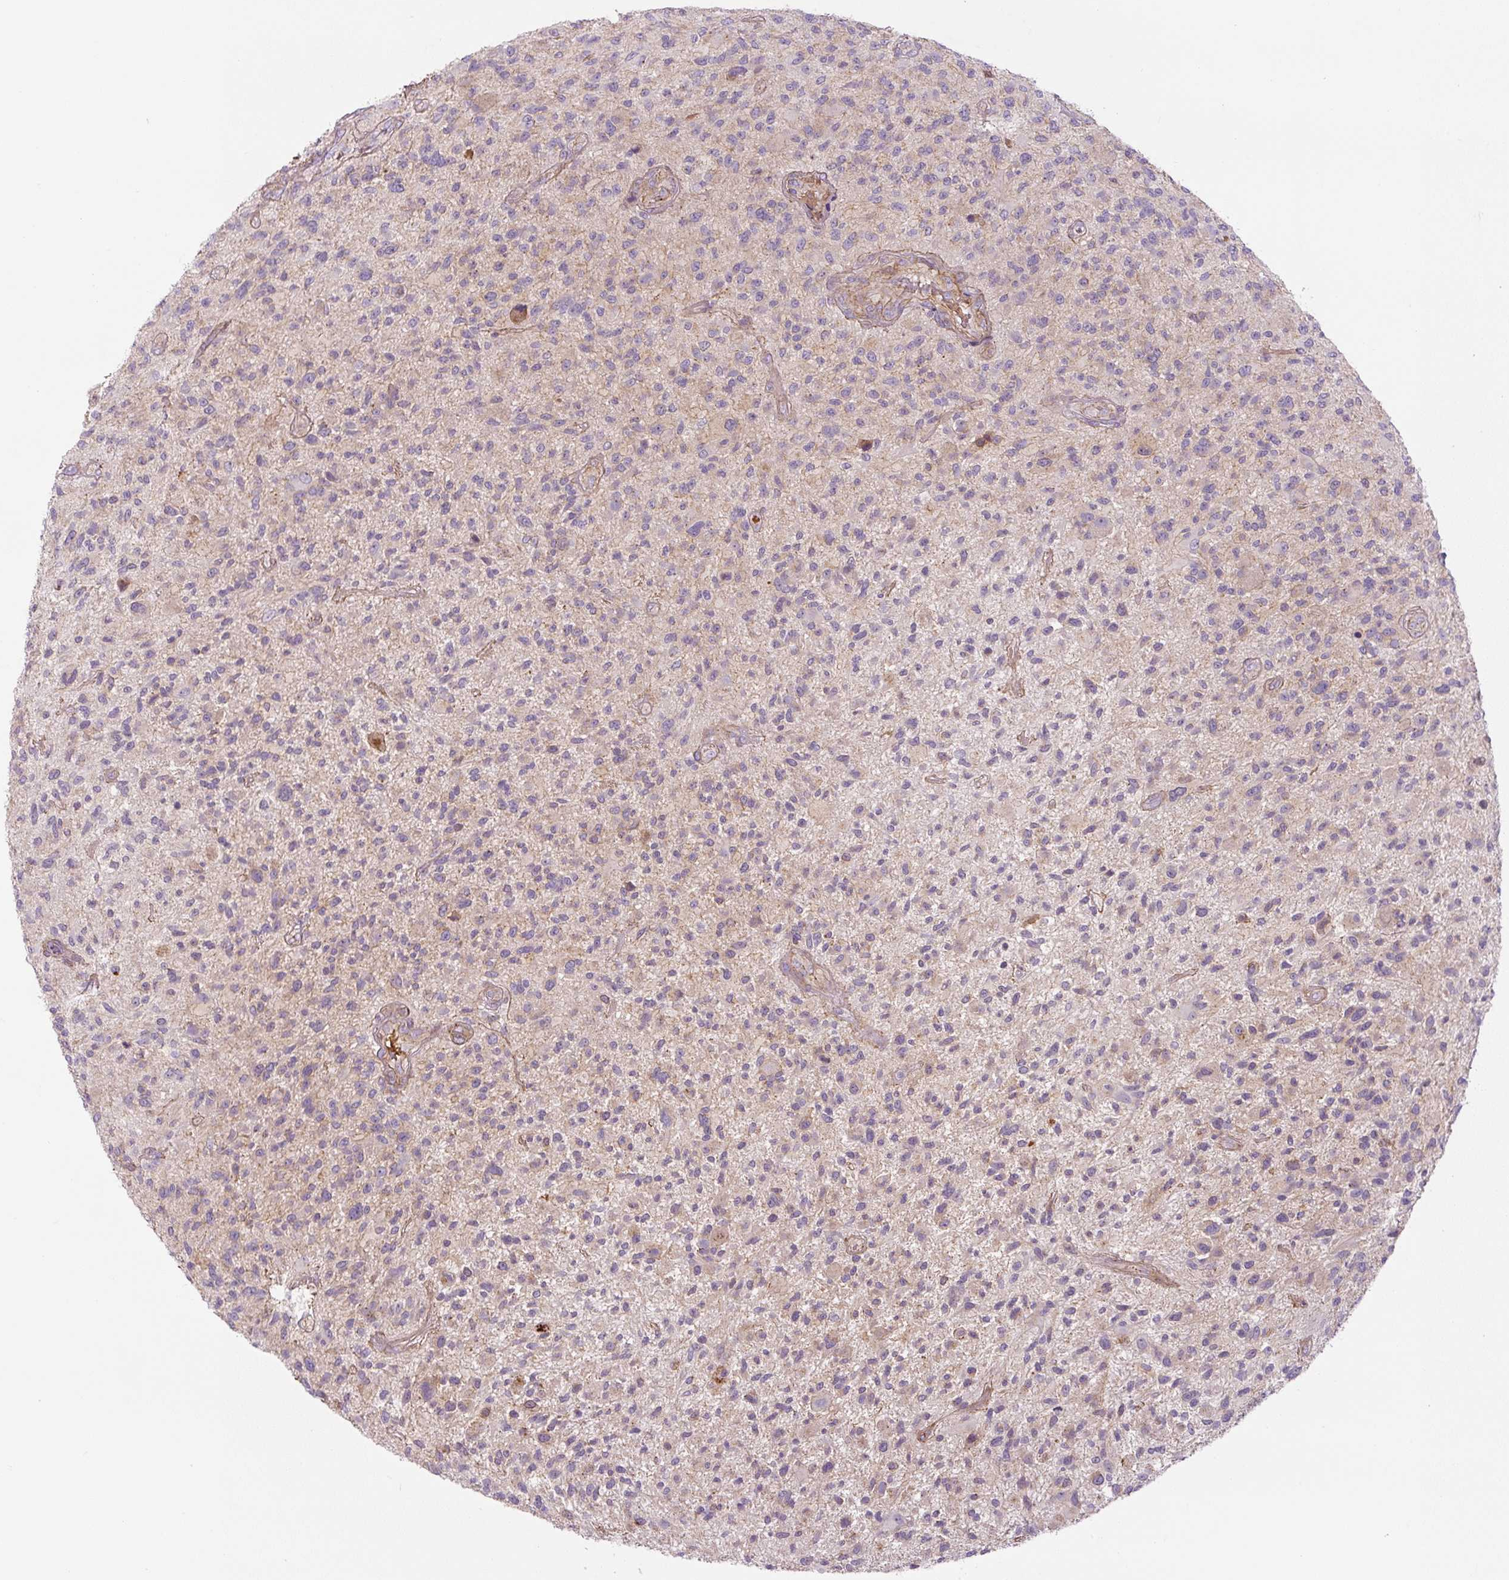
{"staining": {"intensity": "negative", "quantity": "none", "location": "none"}, "tissue": "glioma", "cell_type": "Tumor cells", "image_type": "cancer", "snomed": [{"axis": "morphology", "description": "Glioma, malignant, High grade"}, {"axis": "topography", "description": "Brain"}], "caption": "DAB (3,3'-diaminobenzidine) immunohistochemical staining of human glioma displays no significant staining in tumor cells.", "gene": "CCNI2", "patient": {"sex": "male", "age": 47}}